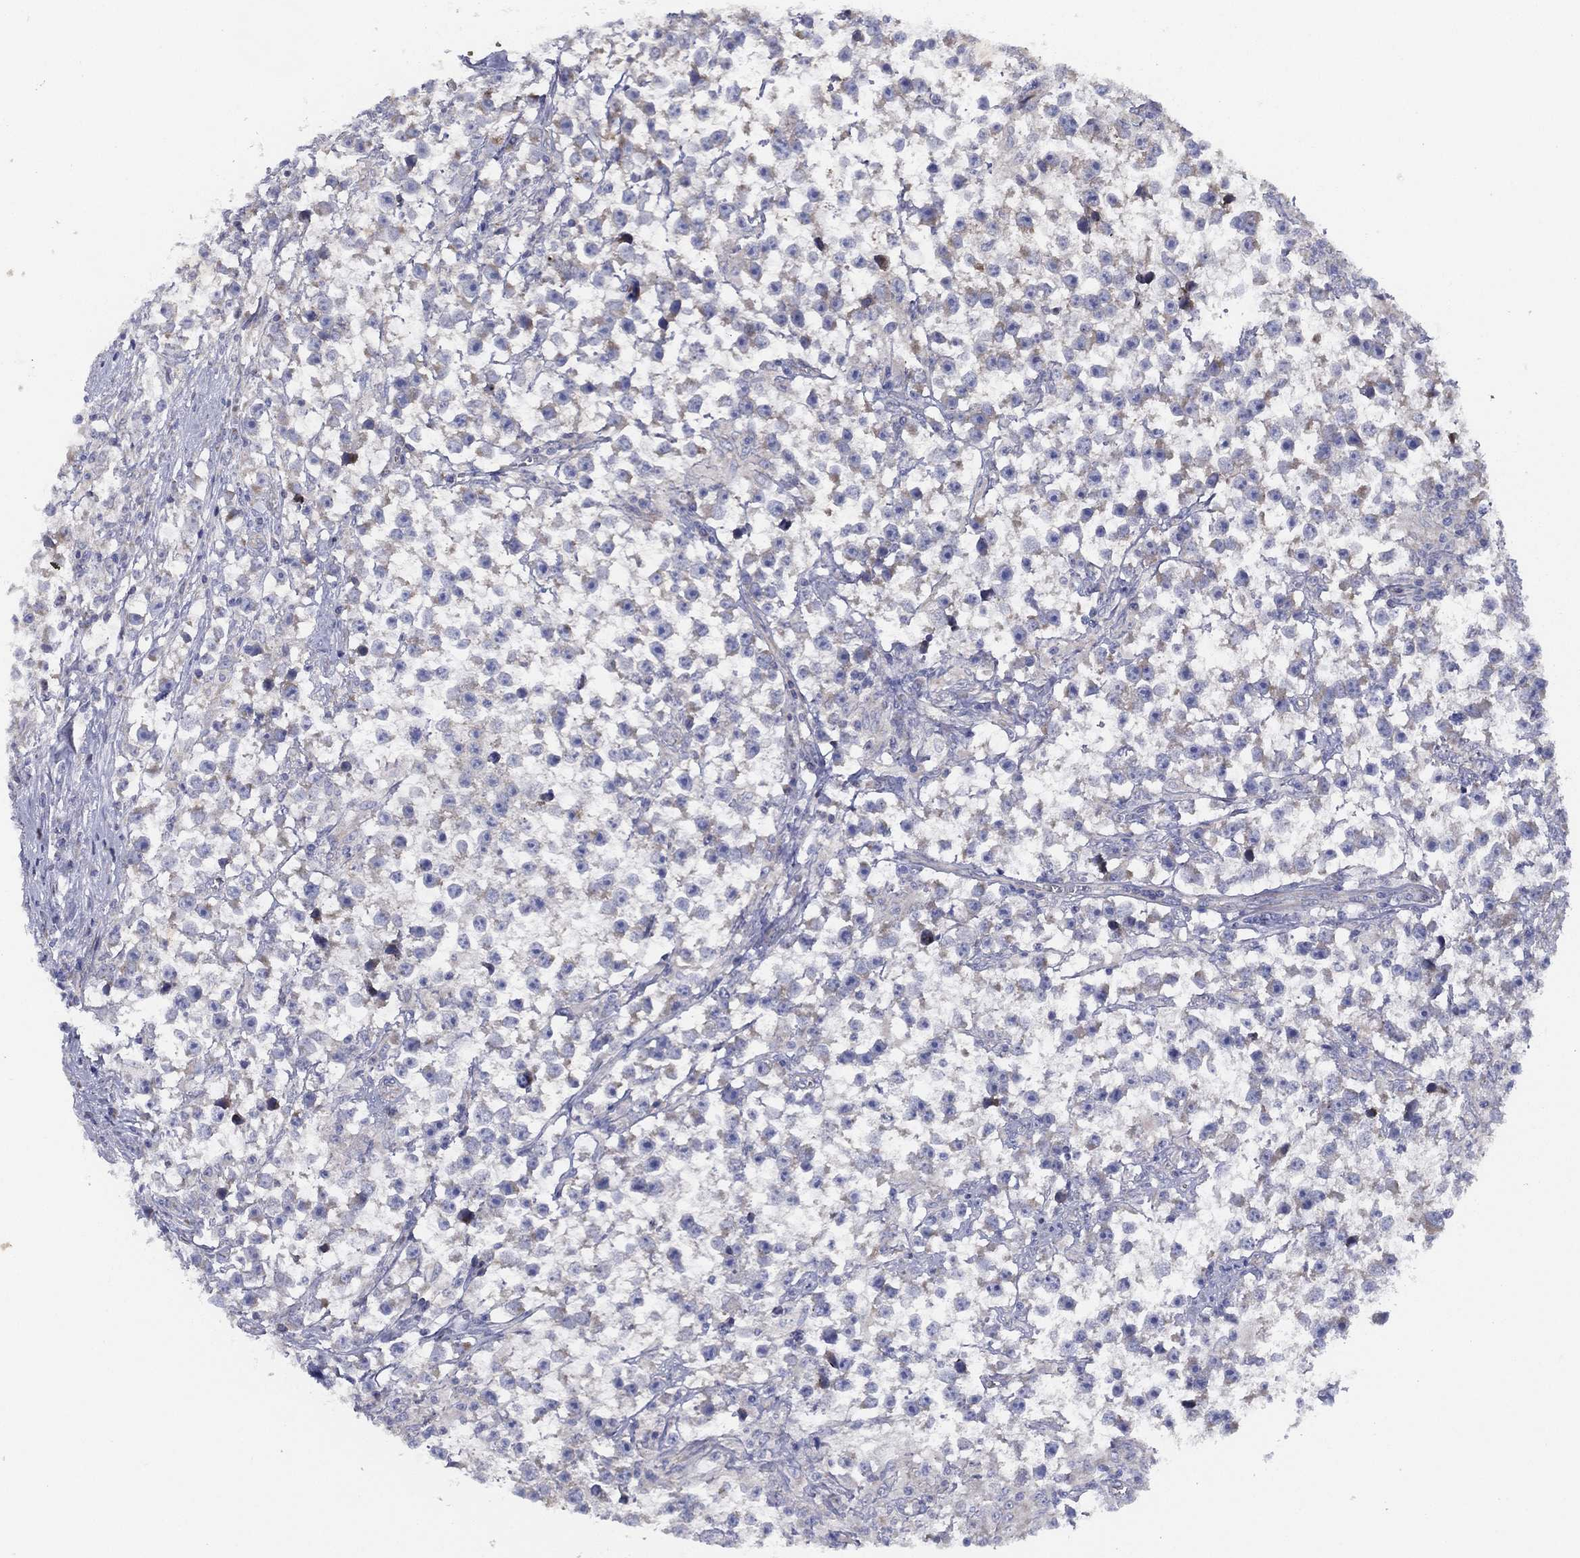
{"staining": {"intensity": "weak", "quantity": "<25%", "location": "cytoplasmic/membranous"}, "tissue": "testis cancer", "cell_type": "Tumor cells", "image_type": "cancer", "snomed": [{"axis": "morphology", "description": "Seminoma, NOS"}, {"axis": "topography", "description": "Testis"}], "caption": "This is an IHC photomicrograph of testis cancer. There is no expression in tumor cells.", "gene": "ZNF223", "patient": {"sex": "male", "age": 59}}